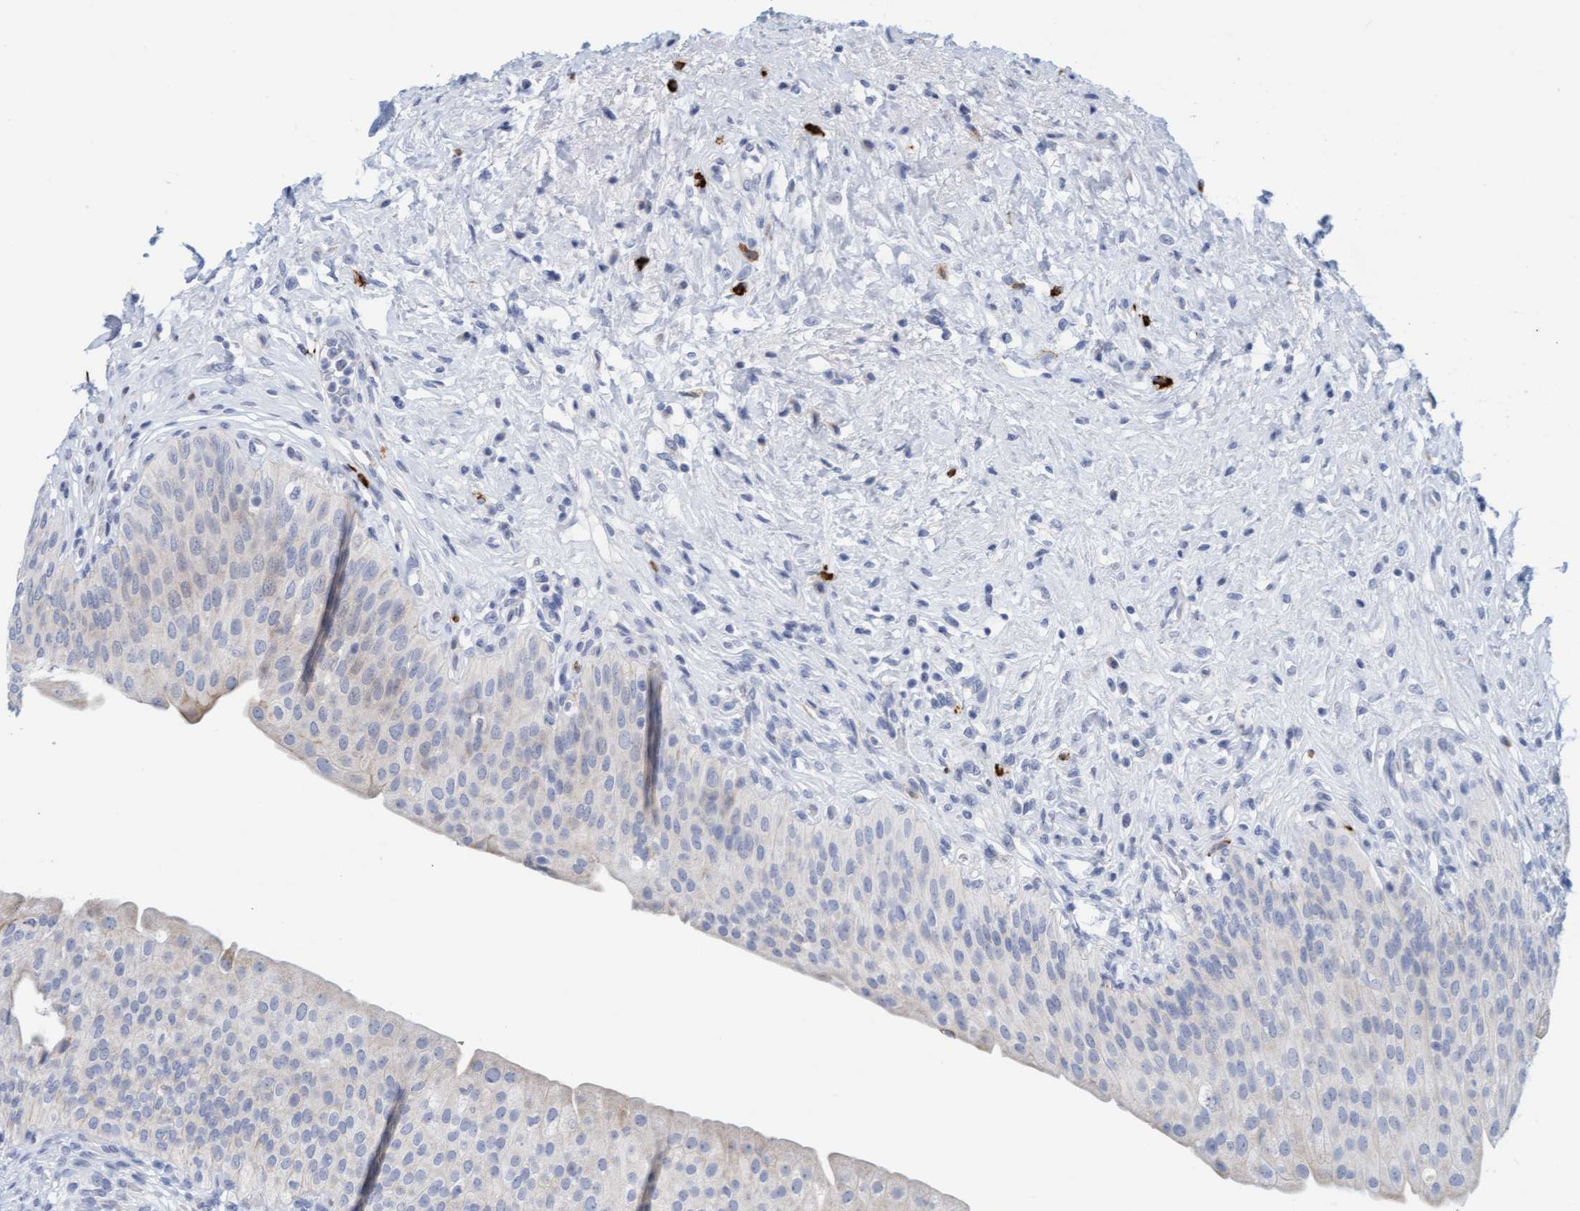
{"staining": {"intensity": "negative", "quantity": "none", "location": "none"}, "tissue": "urinary bladder", "cell_type": "Urothelial cells", "image_type": "normal", "snomed": [{"axis": "morphology", "description": "Normal tissue, NOS"}, {"axis": "topography", "description": "Urinary bladder"}], "caption": "Urothelial cells are negative for protein expression in benign human urinary bladder. (DAB immunohistochemistry, high magnification).", "gene": "CPA3", "patient": {"sex": "male", "age": 46}}